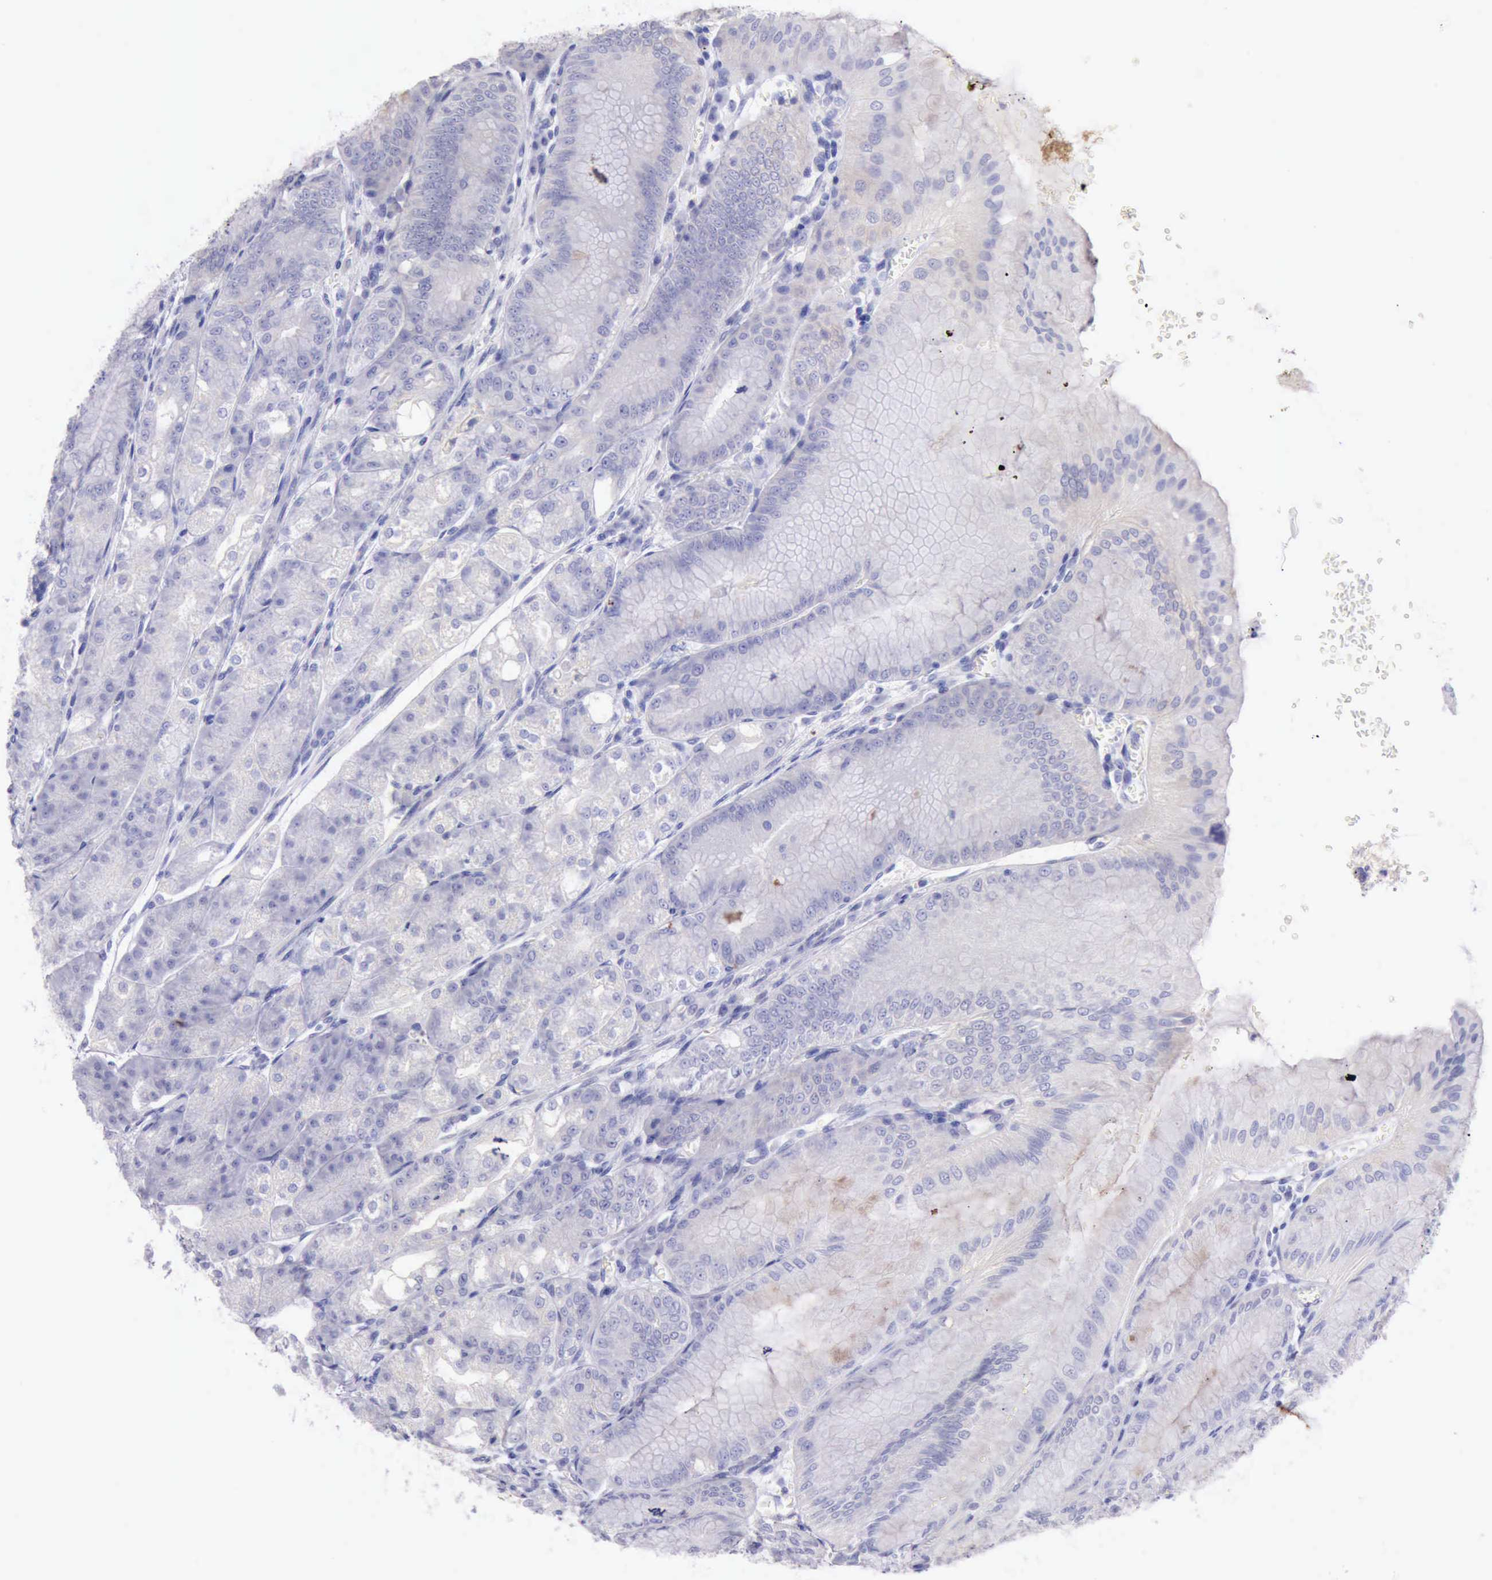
{"staining": {"intensity": "weak", "quantity": "25%-75%", "location": "cytoplasmic/membranous"}, "tissue": "stomach", "cell_type": "Glandular cells", "image_type": "normal", "snomed": [{"axis": "morphology", "description": "Normal tissue, NOS"}, {"axis": "topography", "description": "Stomach, lower"}], "caption": "Benign stomach demonstrates weak cytoplasmic/membranous staining in about 25%-75% of glandular cells, visualized by immunohistochemistry.", "gene": "LRFN5", "patient": {"sex": "male", "age": 71}}